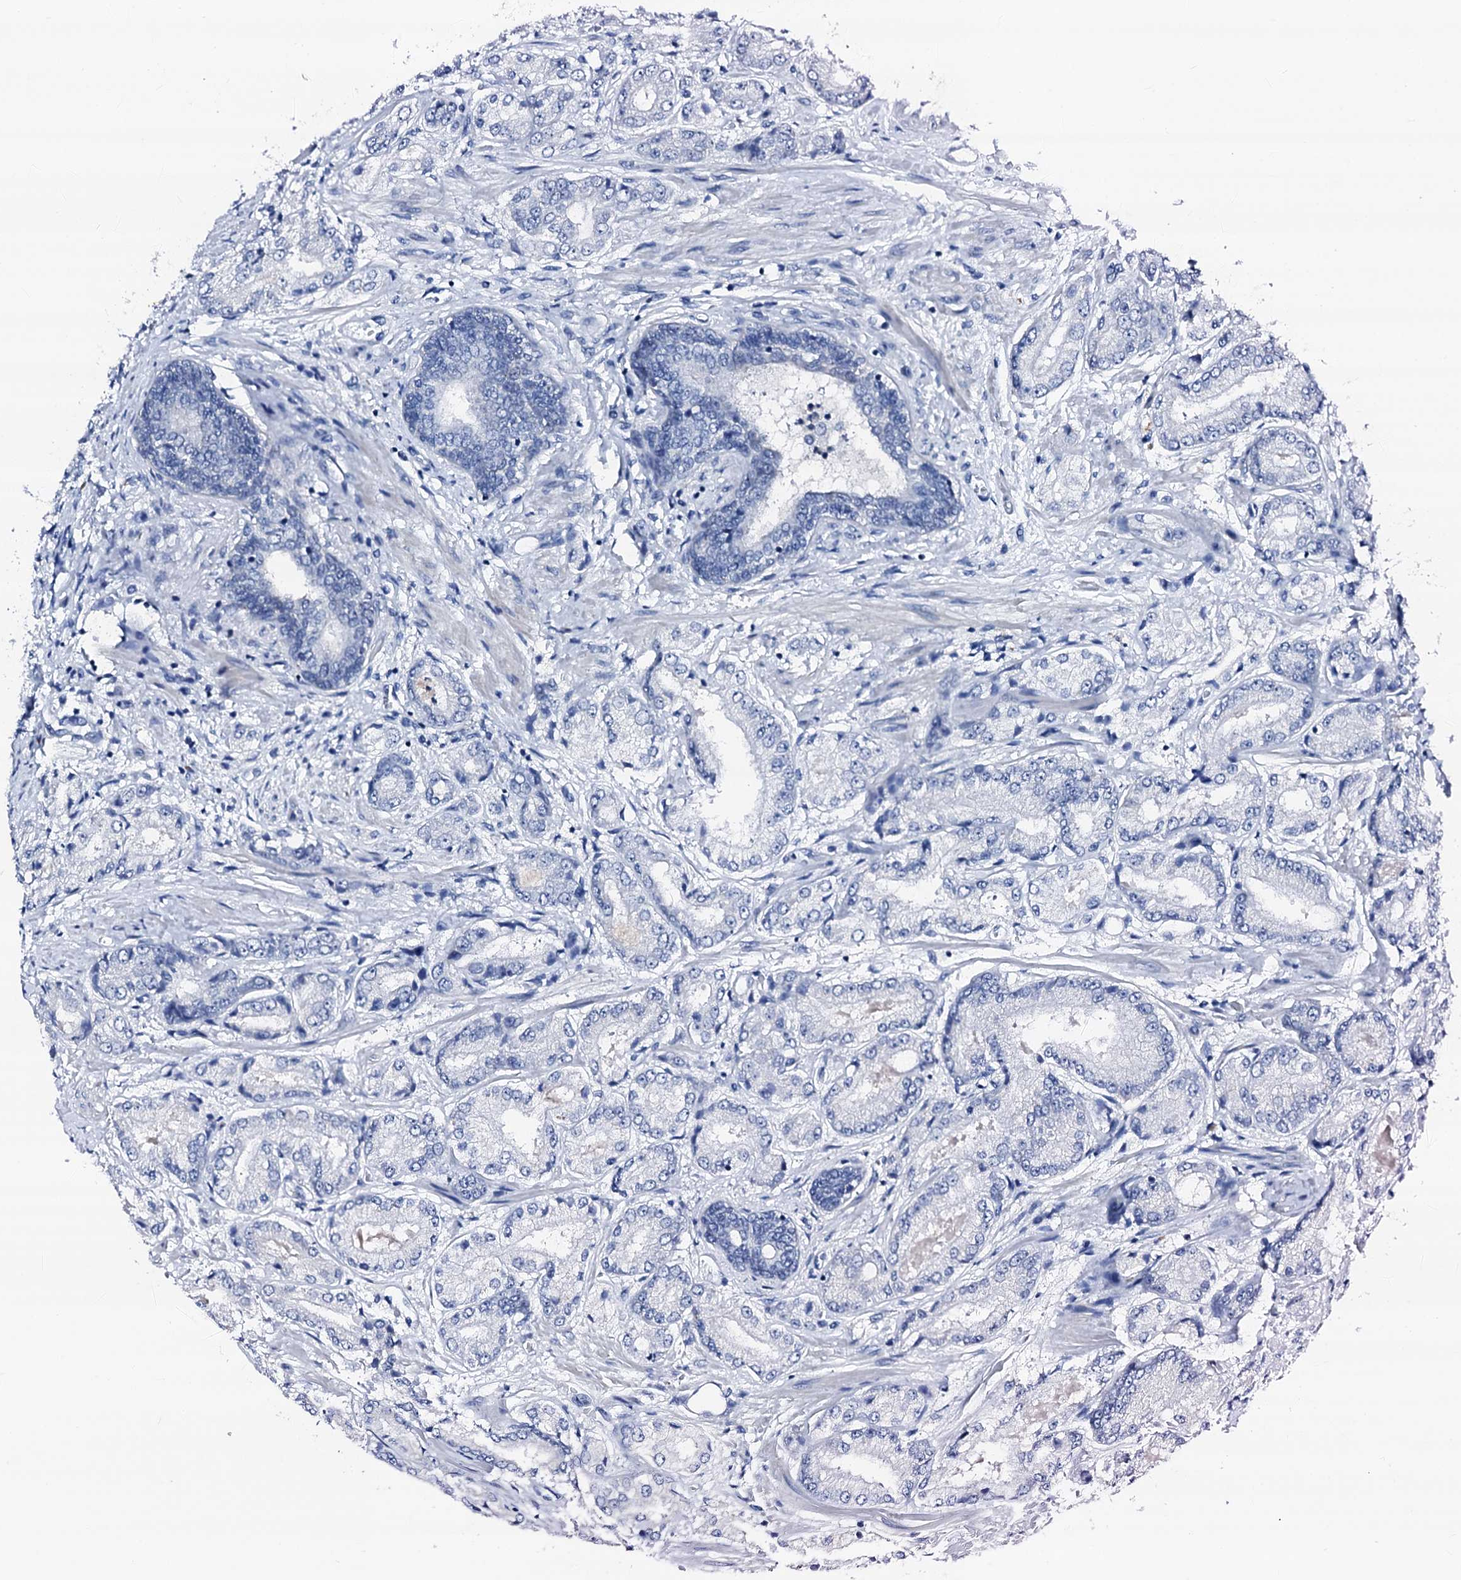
{"staining": {"intensity": "negative", "quantity": "none", "location": "none"}, "tissue": "prostate cancer", "cell_type": "Tumor cells", "image_type": "cancer", "snomed": [{"axis": "morphology", "description": "Adenocarcinoma, High grade"}, {"axis": "topography", "description": "Prostate"}], "caption": "IHC photomicrograph of human prostate high-grade adenocarcinoma stained for a protein (brown), which exhibits no expression in tumor cells. (IHC, brightfield microscopy, high magnification).", "gene": "TRAFD1", "patient": {"sex": "male", "age": 59}}